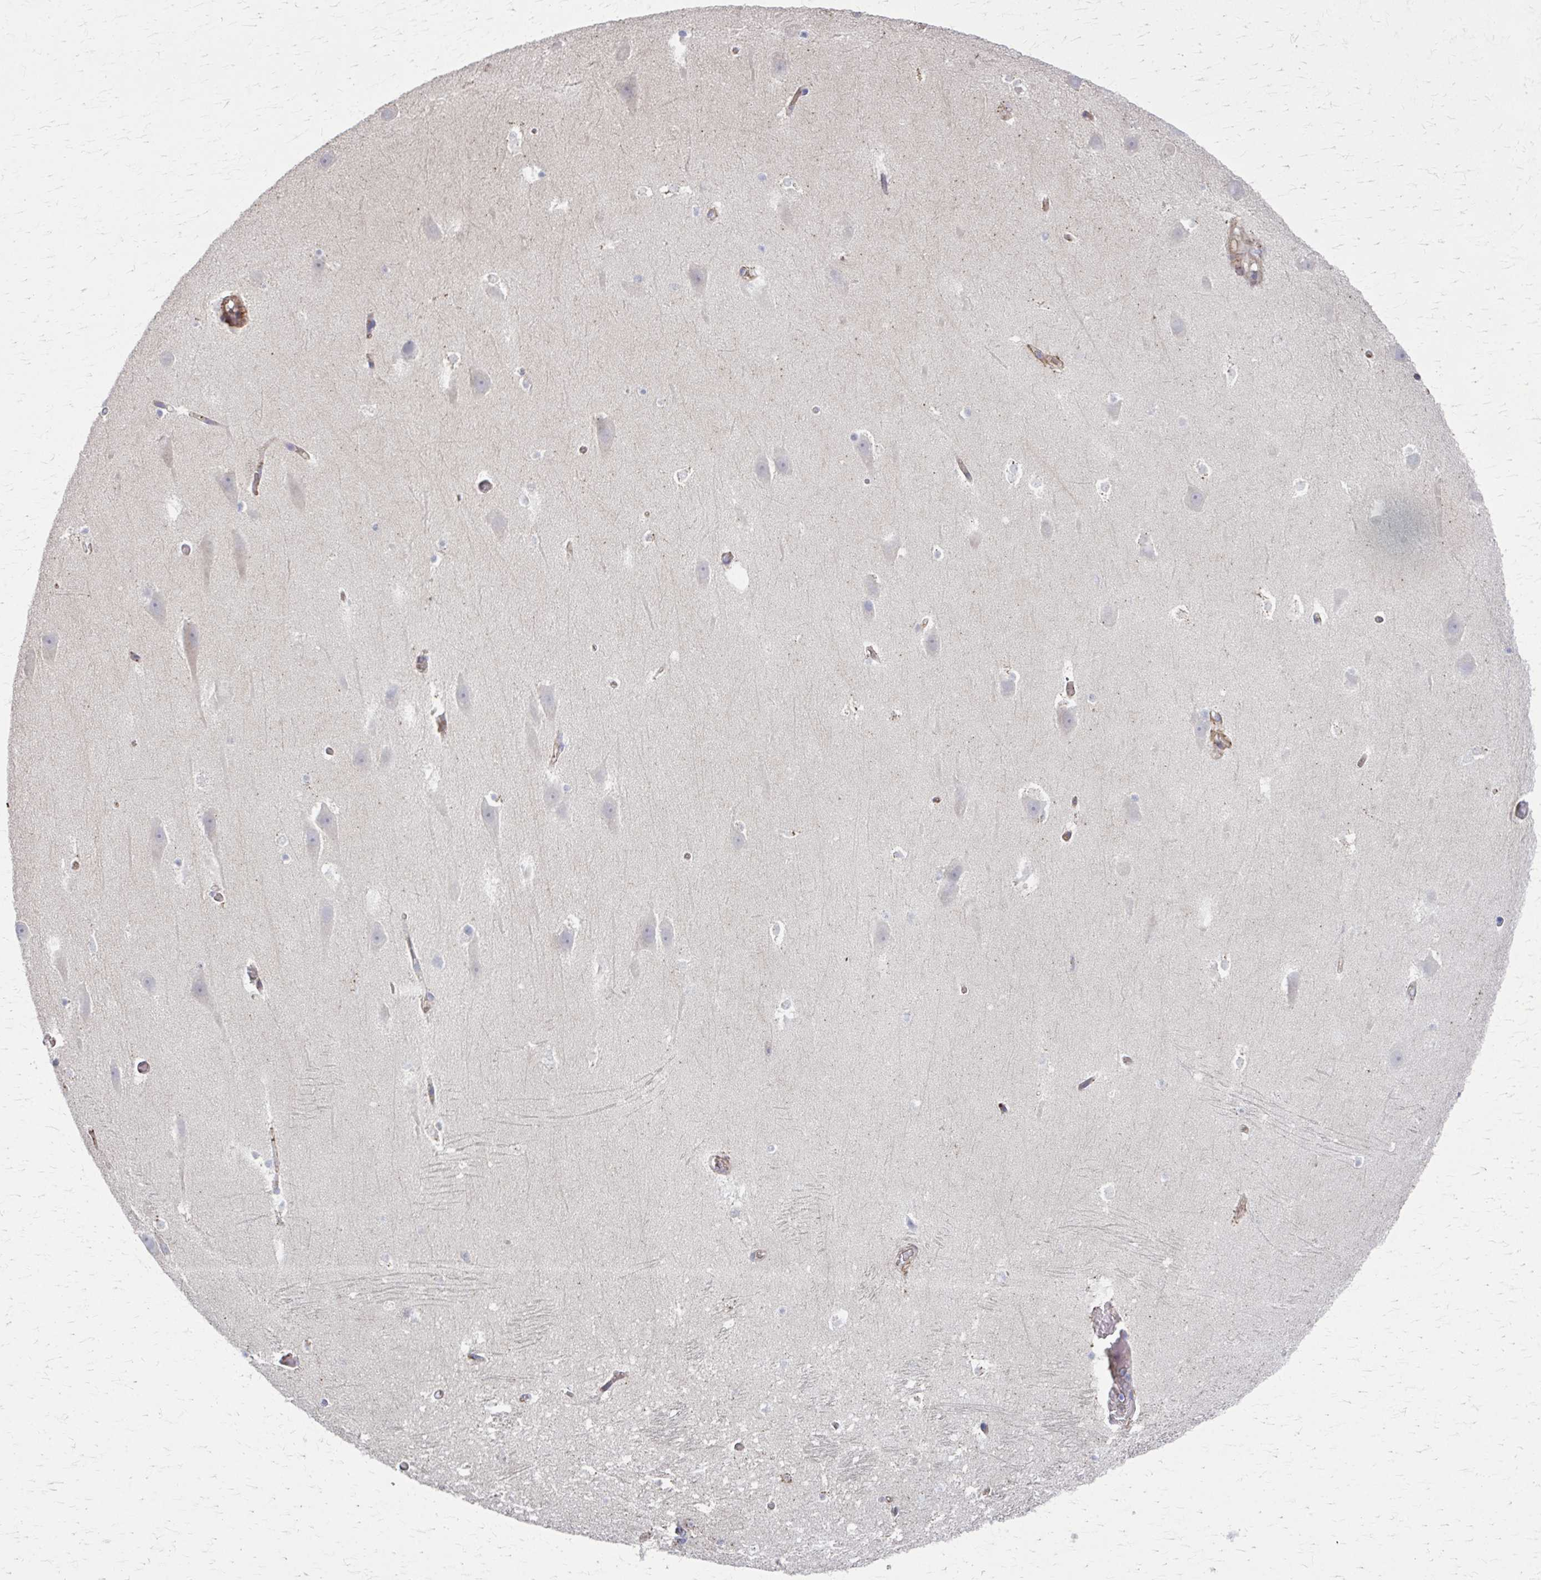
{"staining": {"intensity": "negative", "quantity": "none", "location": "none"}, "tissue": "hippocampus", "cell_type": "Glial cells", "image_type": "normal", "snomed": [{"axis": "morphology", "description": "Normal tissue, NOS"}, {"axis": "topography", "description": "Hippocampus"}], "caption": "DAB (3,3'-diaminobenzidine) immunohistochemical staining of normal hippocampus shows no significant positivity in glial cells. Nuclei are stained in blue.", "gene": "MMP14", "patient": {"sex": "male", "age": 26}}